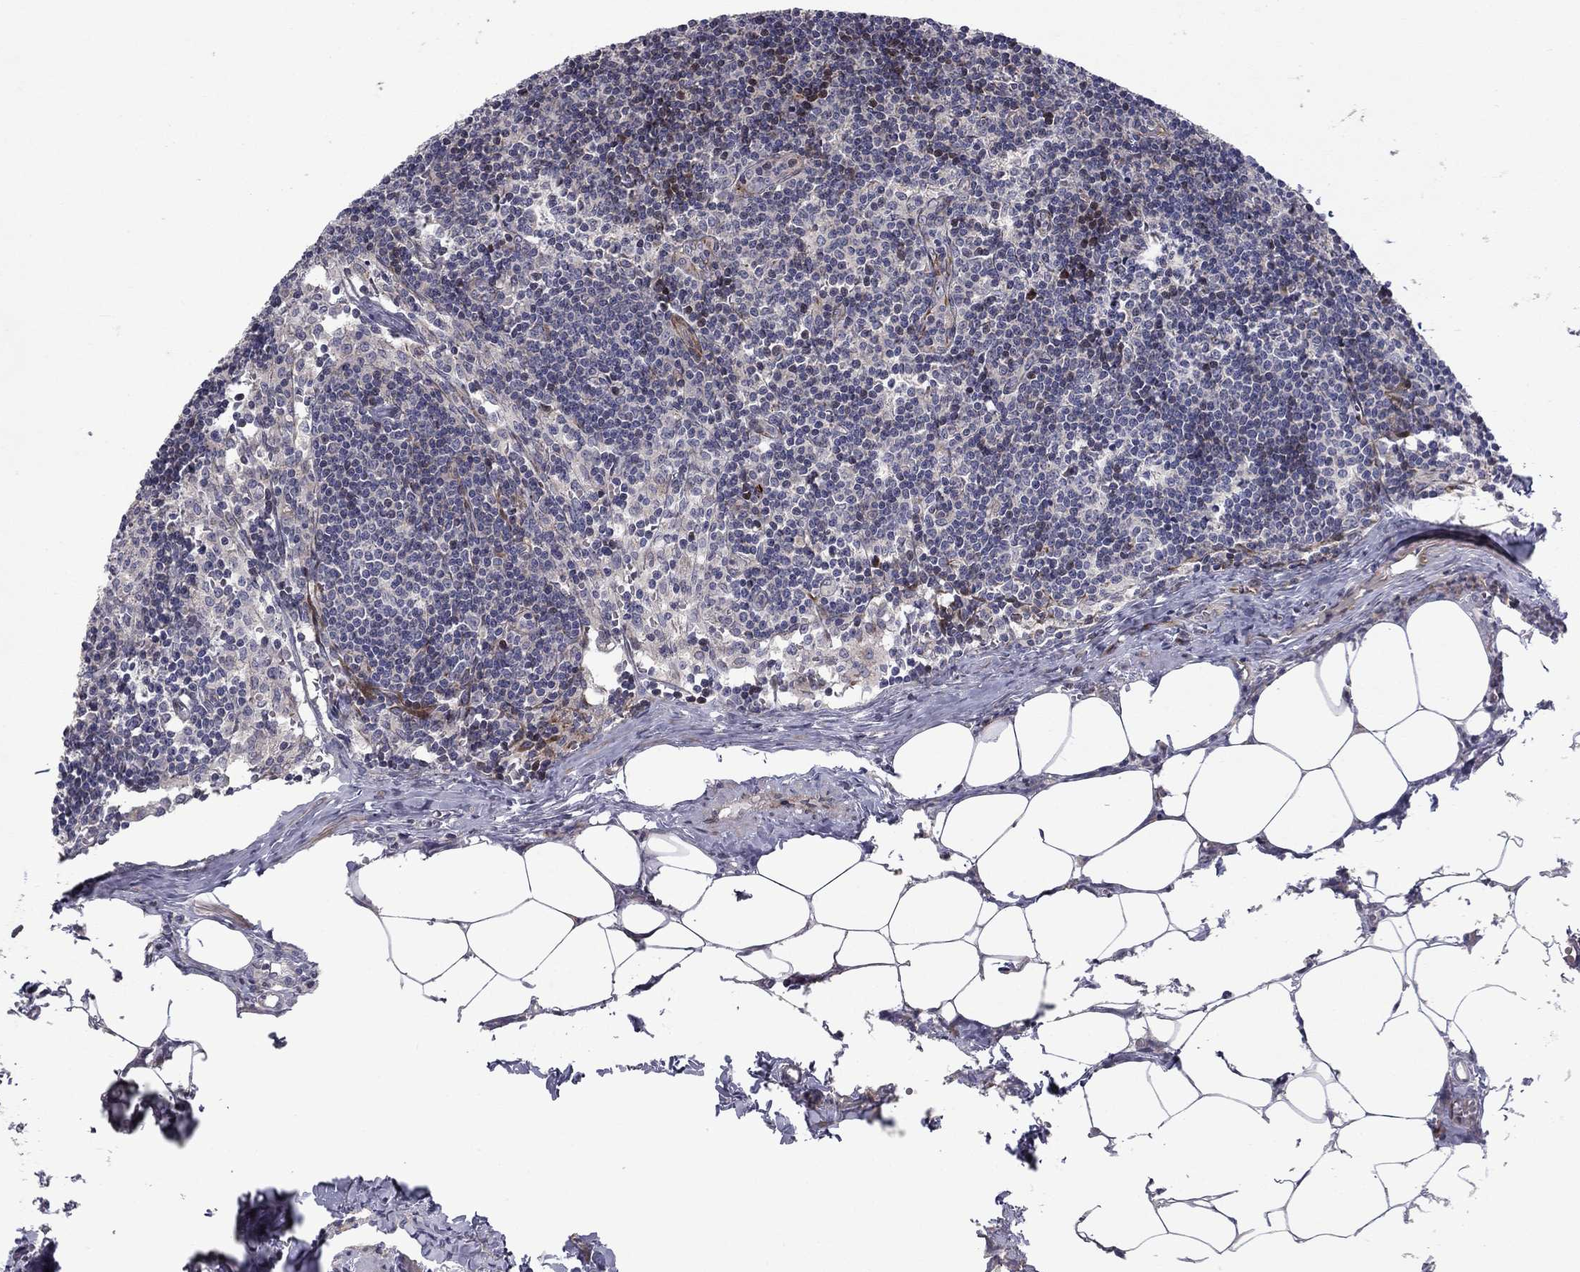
{"staining": {"intensity": "negative", "quantity": "none", "location": "none"}, "tissue": "lymph node", "cell_type": "Germinal center cells", "image_type": "normal", "snomed": [{"axis": "morphology", "description": "Normal tissue, NOS"}, {"axis": "topography", "description": "Lymph node"}], "caption": "The immunohistochemistry (IHC) histopathology image has no significant expression in germinal center cells of lymph node. The staining was performed using DAB (3,3'-diaminobenzidine) to visualize the protein expression in brown, while the nuclei were stained in blue with hematoxylin (Magnification: 20x).", "gene": "MIOS", "patient": {"sex": "female", "age": 51}}